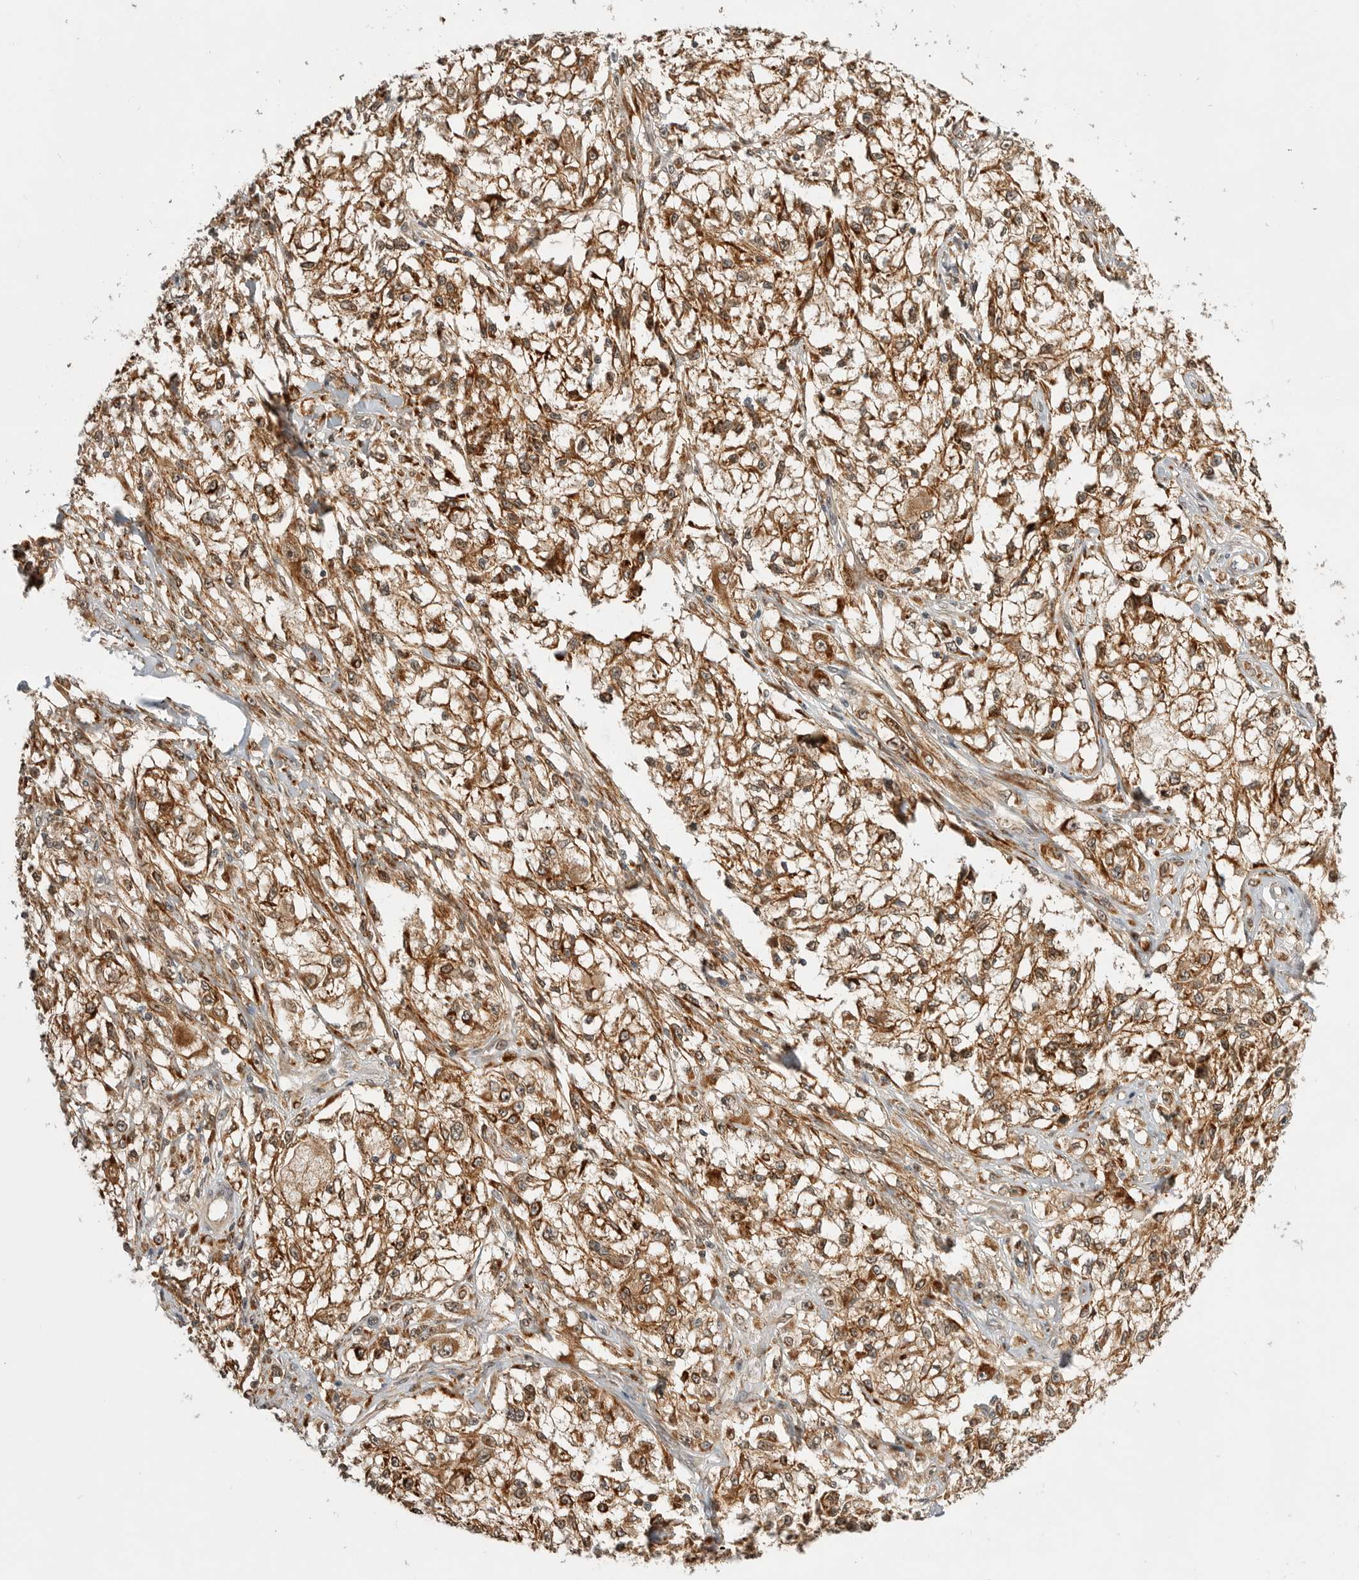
{"staining": {"intensity": "moderate", "quantity": ">75%", "location": "cytoplasmic/membranous"}, "tissue": "melanoma", "cell_type": "Tumor cells", "image_type": "cancer", "snomed": [{"axis": "morphology", "description": "Malignant melanoma, NOS"}, {"axis": "topography", "description": "Skin of head"}], "caption": "Moderate cytoplasmic/membranous staining is appreciated in about >75% of tumor cells in malignant melanoma.", "gene": "CSNK1G3", "patient": {"sex": "male", "age": 83}}